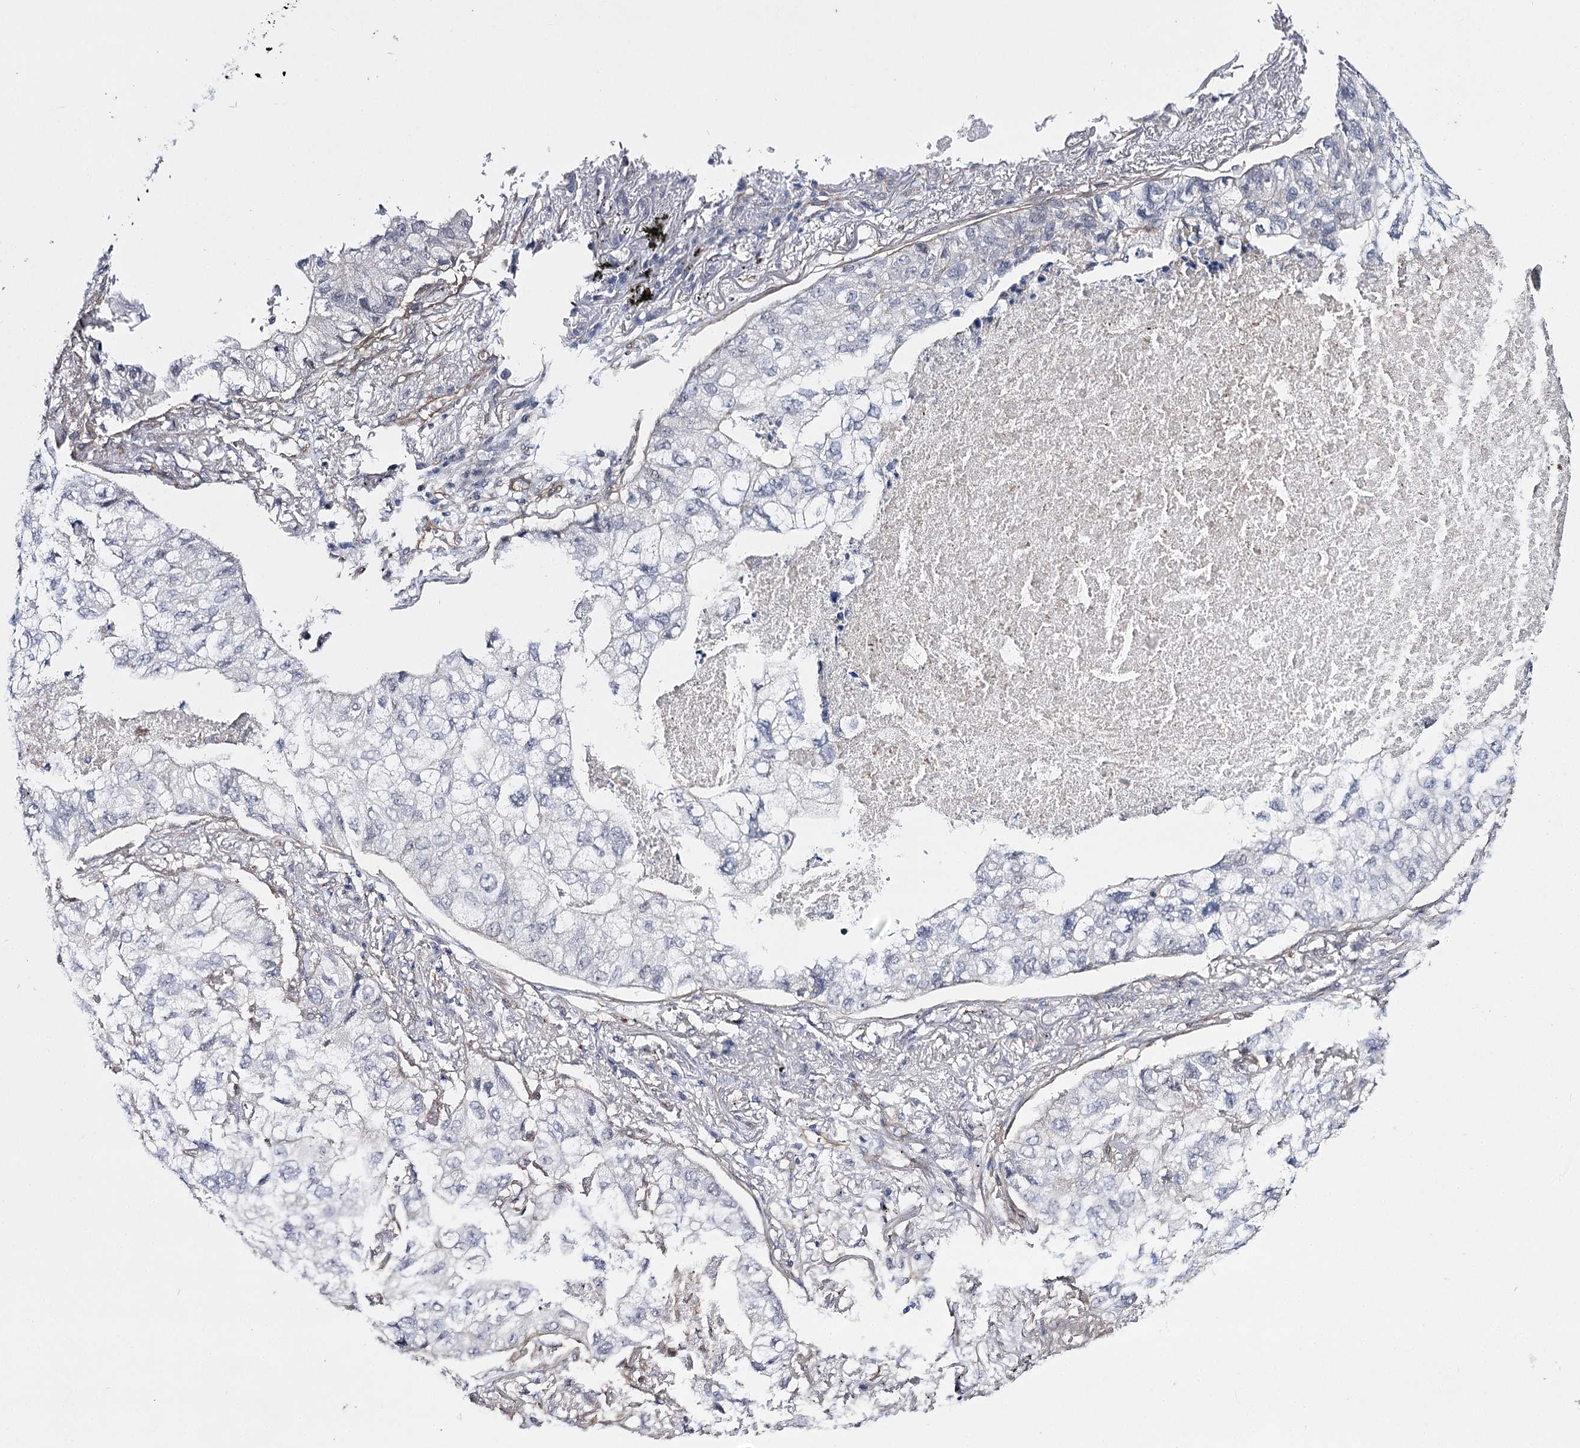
{"staining": {"intensity": "negative", "quantity": "none", "location": "none"}, "tissue": "lung cancer", "cell_type": "Tumor cells", "image_type": "cancer", "snomed": [{"axis": "morphology", "description": "Adenocarcinoma, NOS"}, {"axis": "topography", "description": "Lung"}], "caption": "High power microscopy image of an immunohistochemistry (IHC) photomicrograph of lung cancer, revealing no significant positivity in tumor cells.", "gene": "THAP6", "patient": {"sex": "male", "age": 65}}